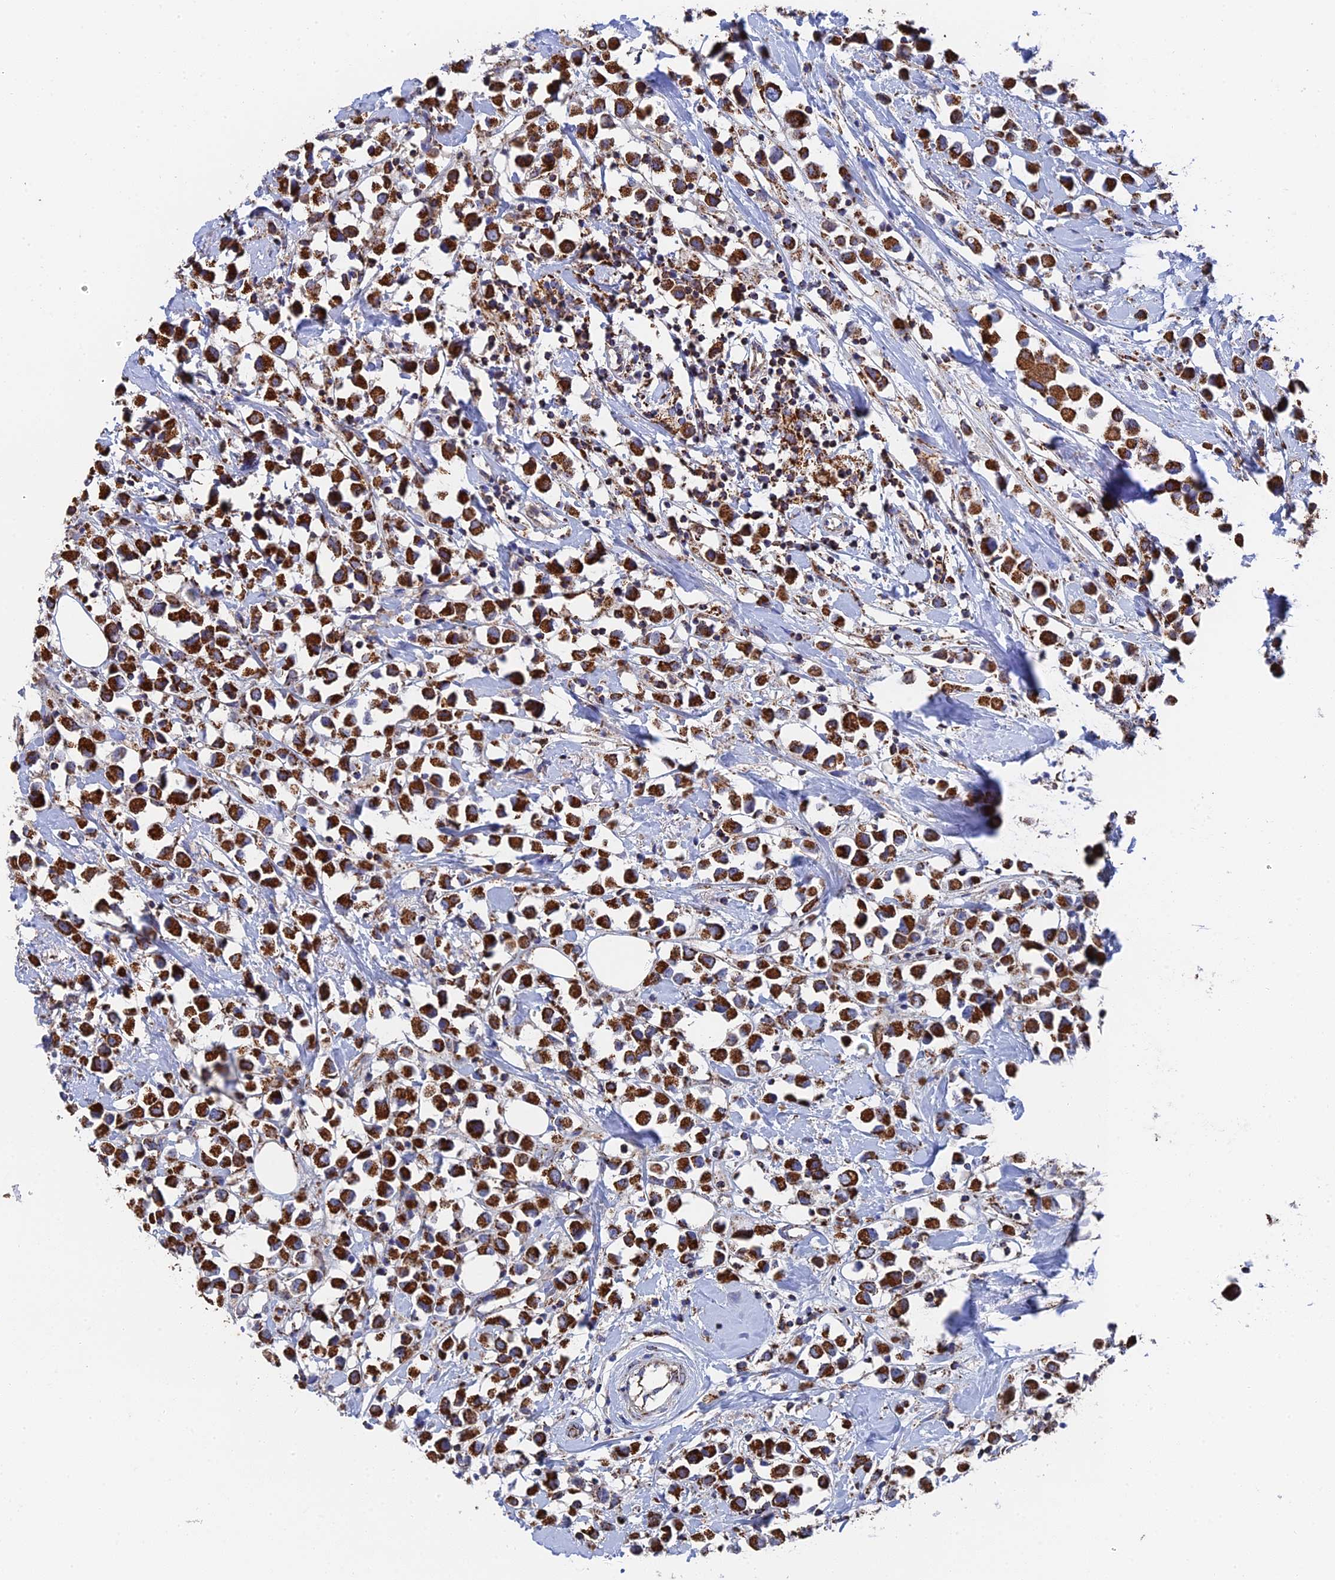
{"staining": {"intensity": "strong", "quantity": ">75%", "location": "cytoplasmic/membranous"}, "tissue": "breast cancer", "cell_type": "Tumor cells", "image_type": "cancer", "snomed": [{"axis": "morphology", "description": "Duct carcinoma"}, {"axis": "topography", "description": "Breast"}], "caption": "Breast cancer (intraductal carcinoma) tissue reveals strong cytoplasmic/membranous expression in approximately >75% of tumor cells, visualized by immunohistochemistry.", "gene": "HAUS8", "patient": {"sex": "female", "age": 61}}